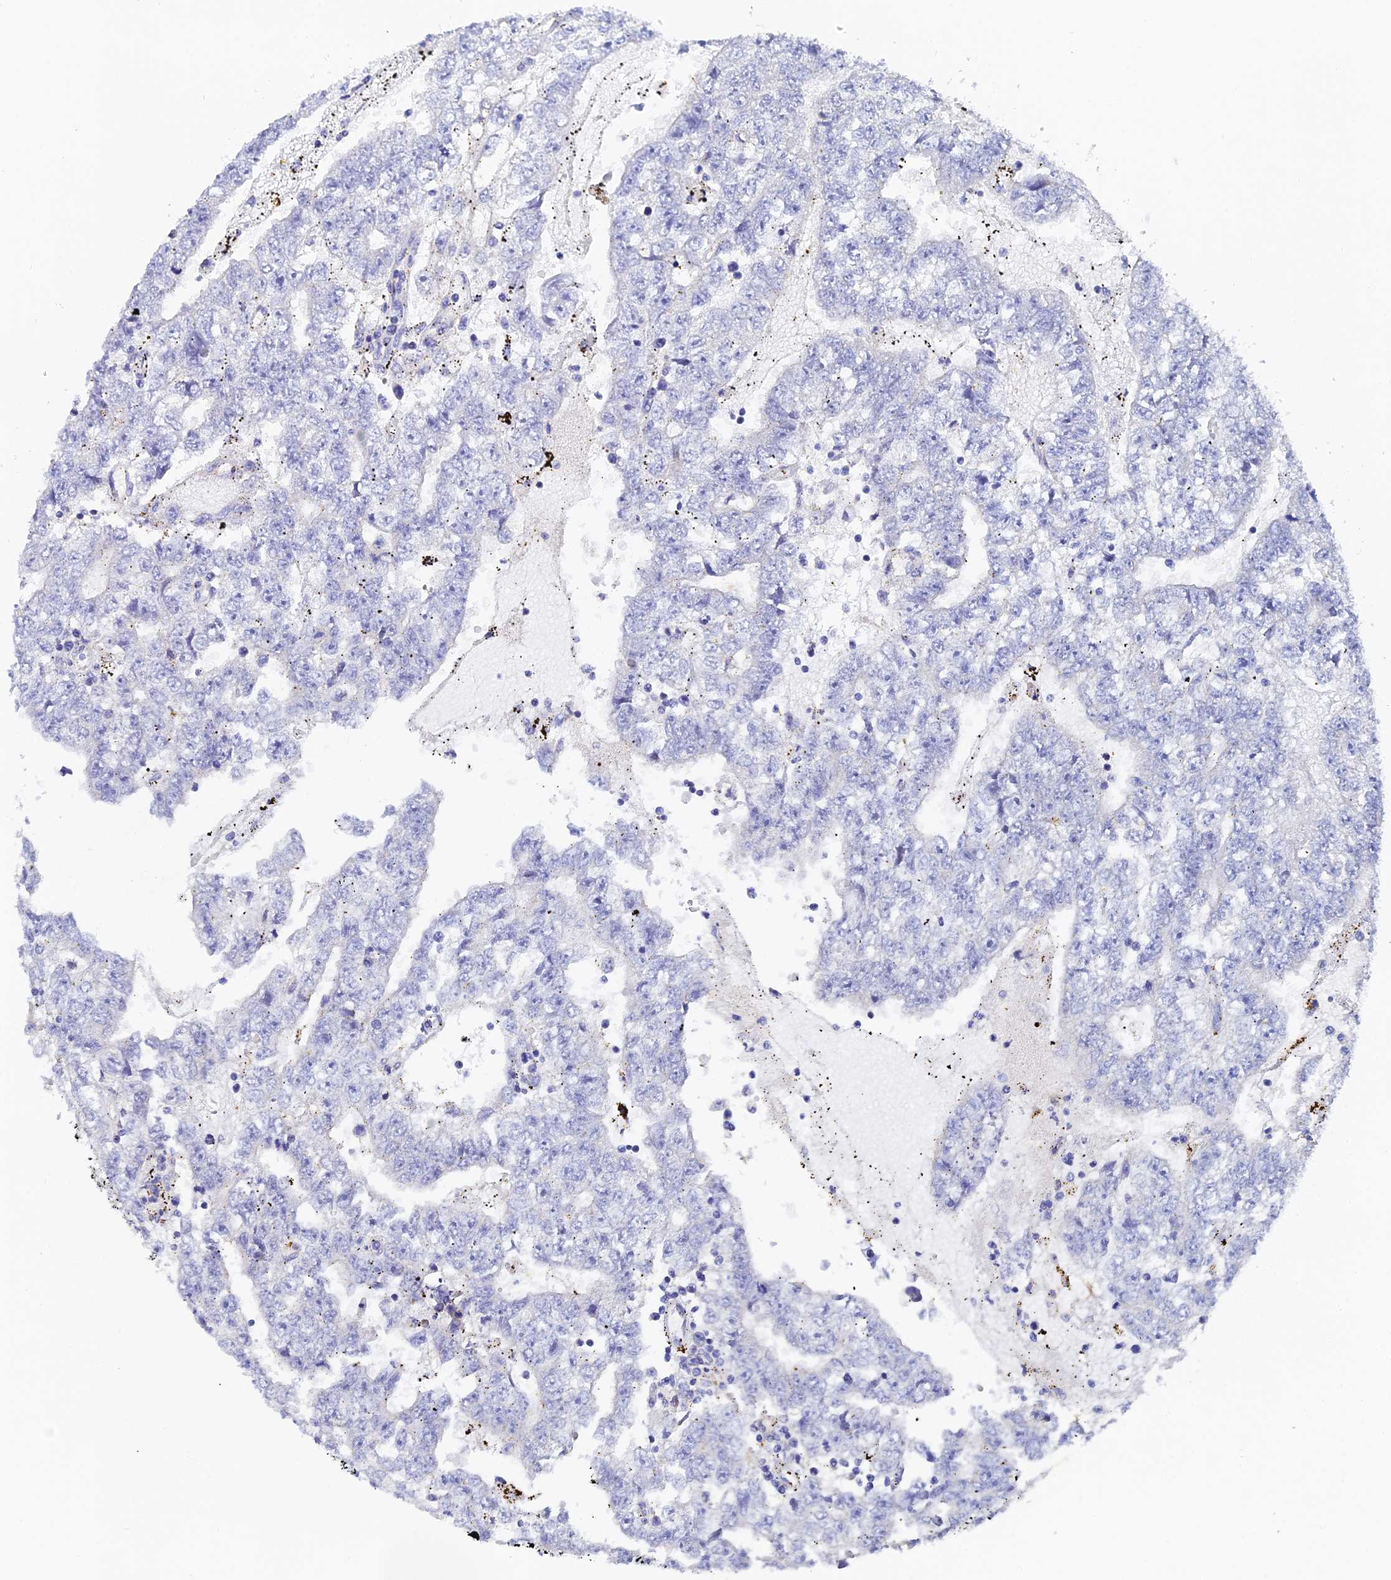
{"staining": {"intensity": "negative", "quantity": "none", "location": "none"}, "tissue": "testis cancer", "cell_type": "Tumor cells", "image_type": "cancer", "snomed": [{"axis": "morphology", "description": "Carcinoma, Embryonal, NOS"}, {"axis": "topography", "description": "Testis"}], "caption": "Immunohistochemistry image of neoplastic tissue: human embryonal carcinoma (testis) stained with DAB demonstrates no significant protein staining in tumor cells.", "gene": "ENSG00000268674", "patient": {"sex": "male", "age": 25}}